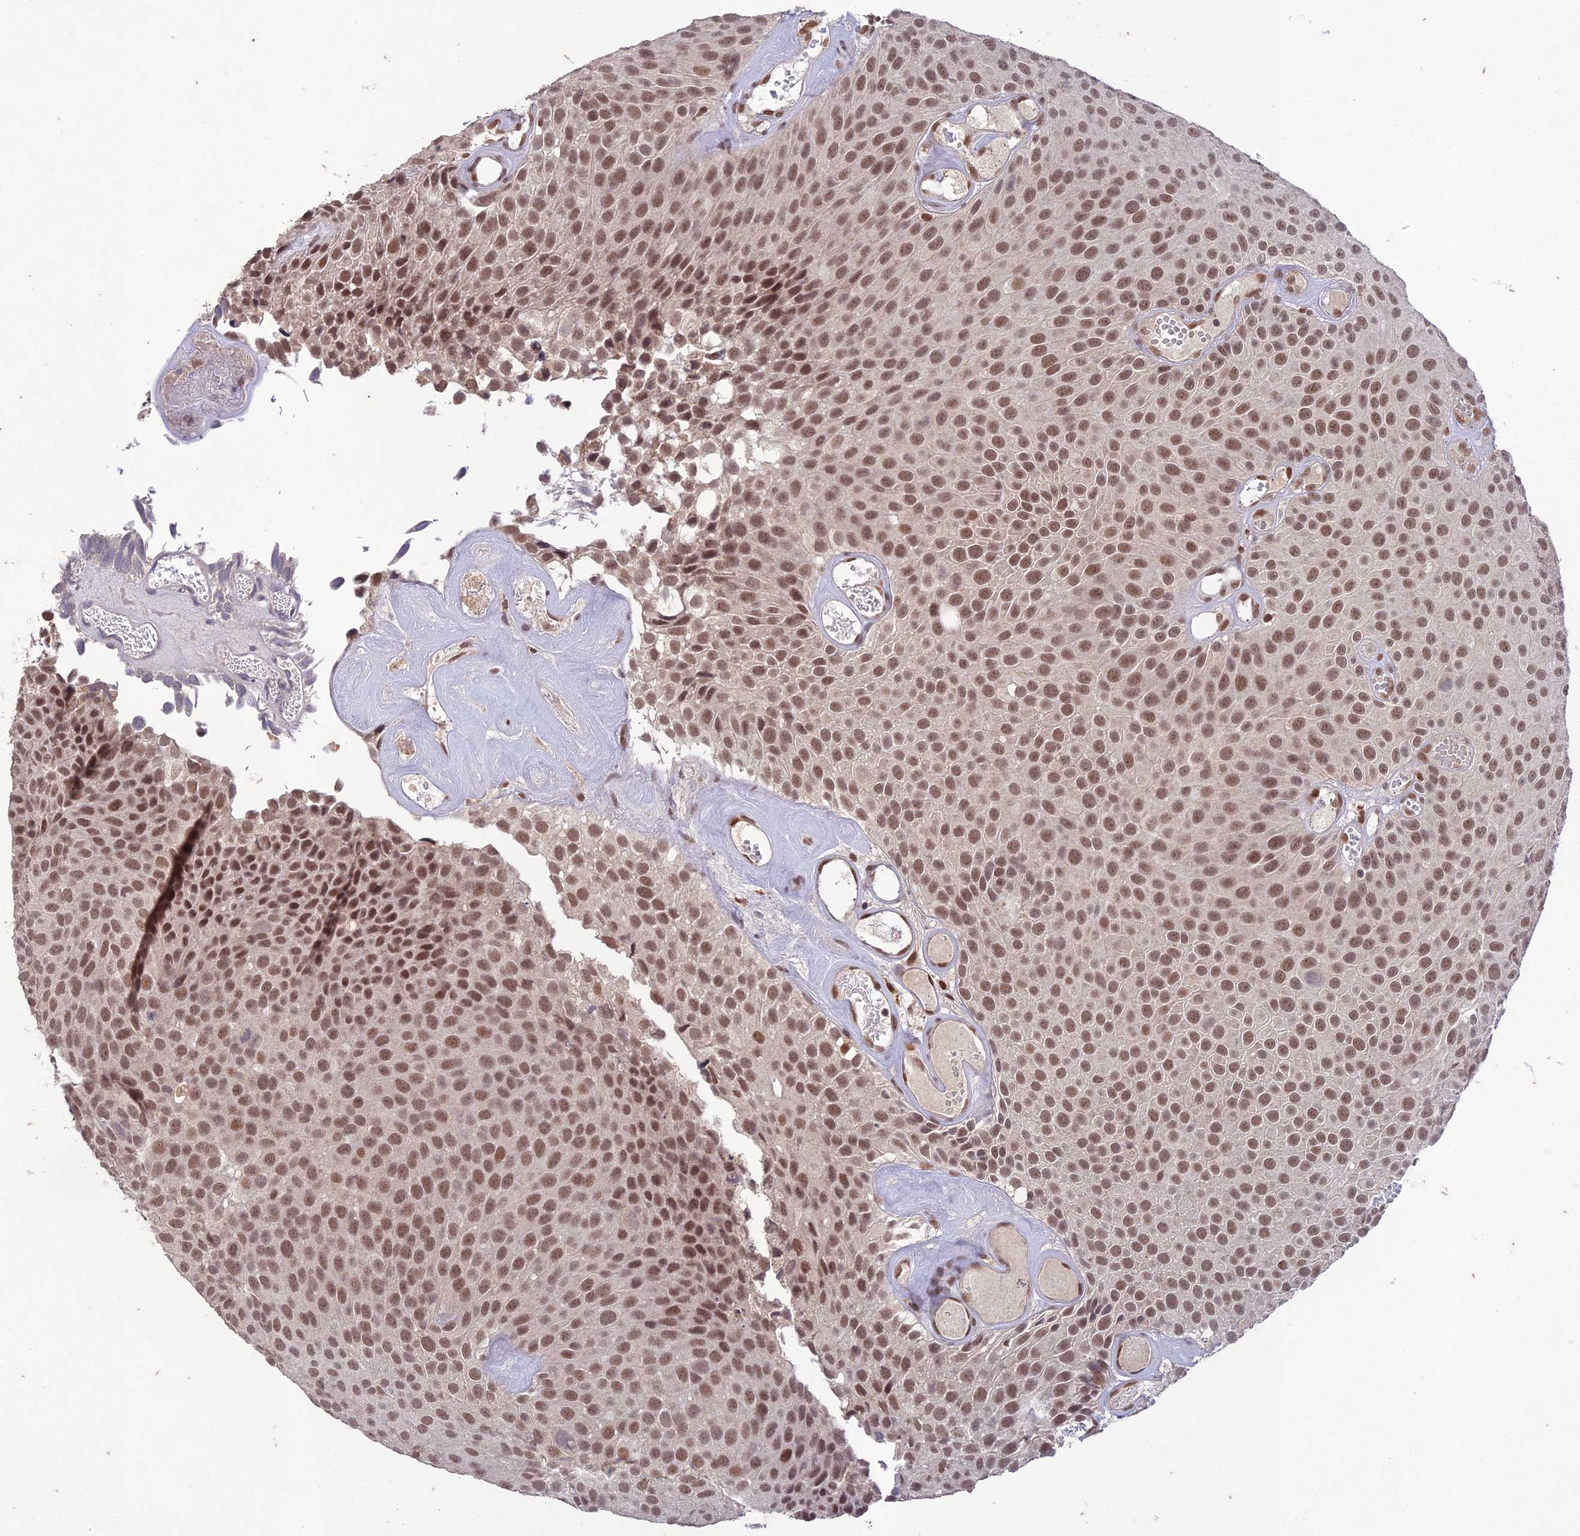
{"staining": {"intensity": "moderate", "quantity": ">75%", "location": "nuclear"}, "tissue": "urothelial cancer", "cell_type": "Tumor cells", "image_type": "cancer", "snomed": [{"axis": "morphology", "description": "Urothelial carcinoma, Low grade"}, {"axis": "topography", "description": "Urinary bladder"}], "caption": "Human urothelial cancer stained with a protein marker demonstrates moderate staining in tumor cells.", "gene": "POP4", "patient": {"sex": "male", "age": 89}}